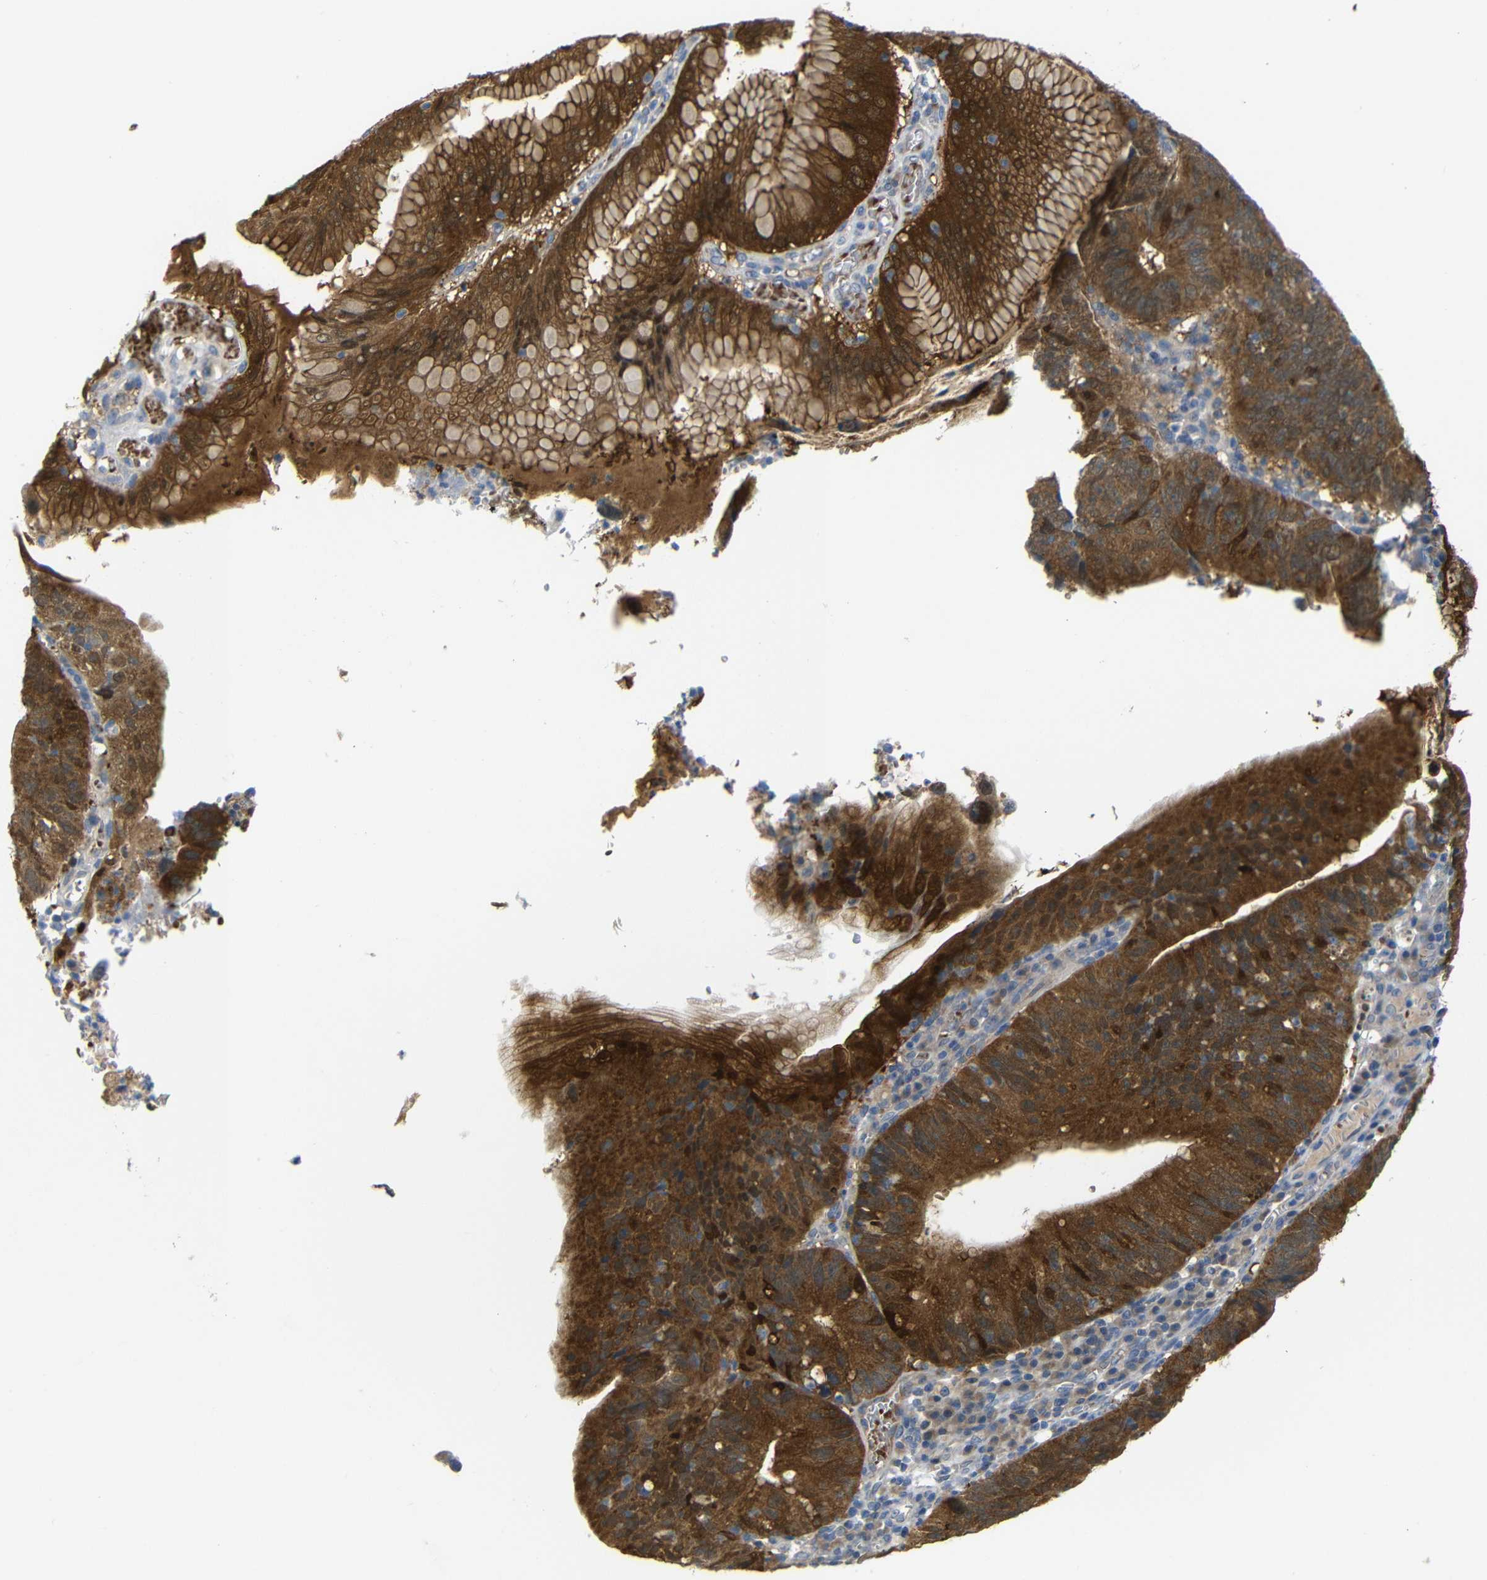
{"staining": {"intensity": "strong", "quantity": ">75%", "location": "cytoplasmic/membranous"}, "tissue": "stomach cancer", "cell_type": "Tumor cells", "image_type": "cancer", "snomed": [{"axis": "morphology", "description": "Adenocarcinoma, NOS"}, {"axis": "topography", "description": "Stomach"}], "caption": "Immunohistochemical staining of stomach cancer (adenocarcinoma) reveals strong cytoplasmic/membranous protein expression in approximately >75% of tumor cells. (DAB IHC with brightfield microscopy, high magnification).", "gene": "TBC1D32", "patient": {"sex": "male", "age": 59}}